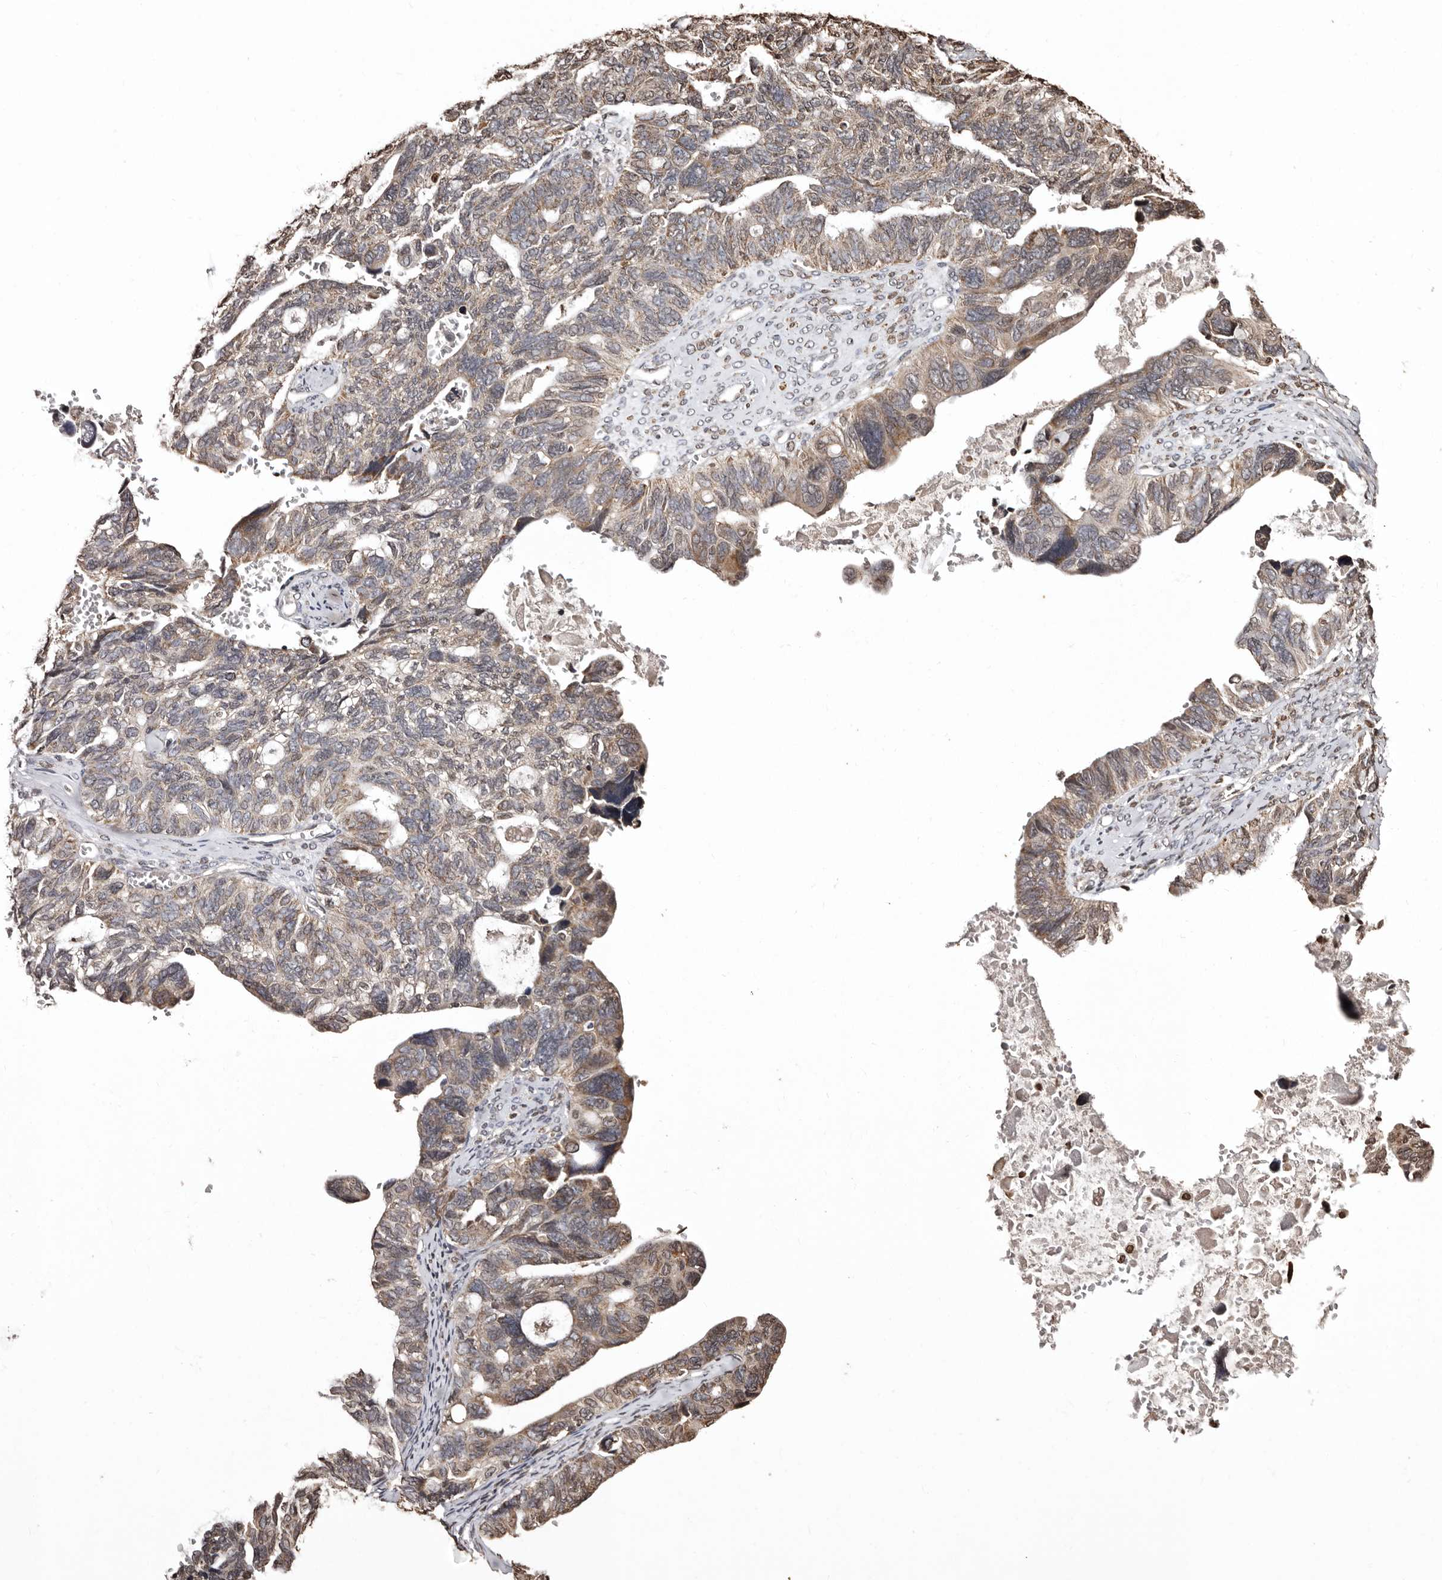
{"staining": {"intensity": "weak", "quantity": "25%-75%", "location": "cytoplasmic/membranous"}, "tissue": "ovarian cancer", "cell_type": "Tumor cells", "image_type": "cancer", "snomed": [{"axis": "morphology", "description": "Cystadenocarcinoma, serous, NOS"}, {"axis": "topography", "description": "Ovary"}], "caption": "Tumor cells display low levels of weak cytoplasmic/membranous positivity in about 25%-75% of cells in human serous cystadenocarcinoma (ovarian).", "gene": "CCDC190", "patient": {"sex": "female", "age": 79}}